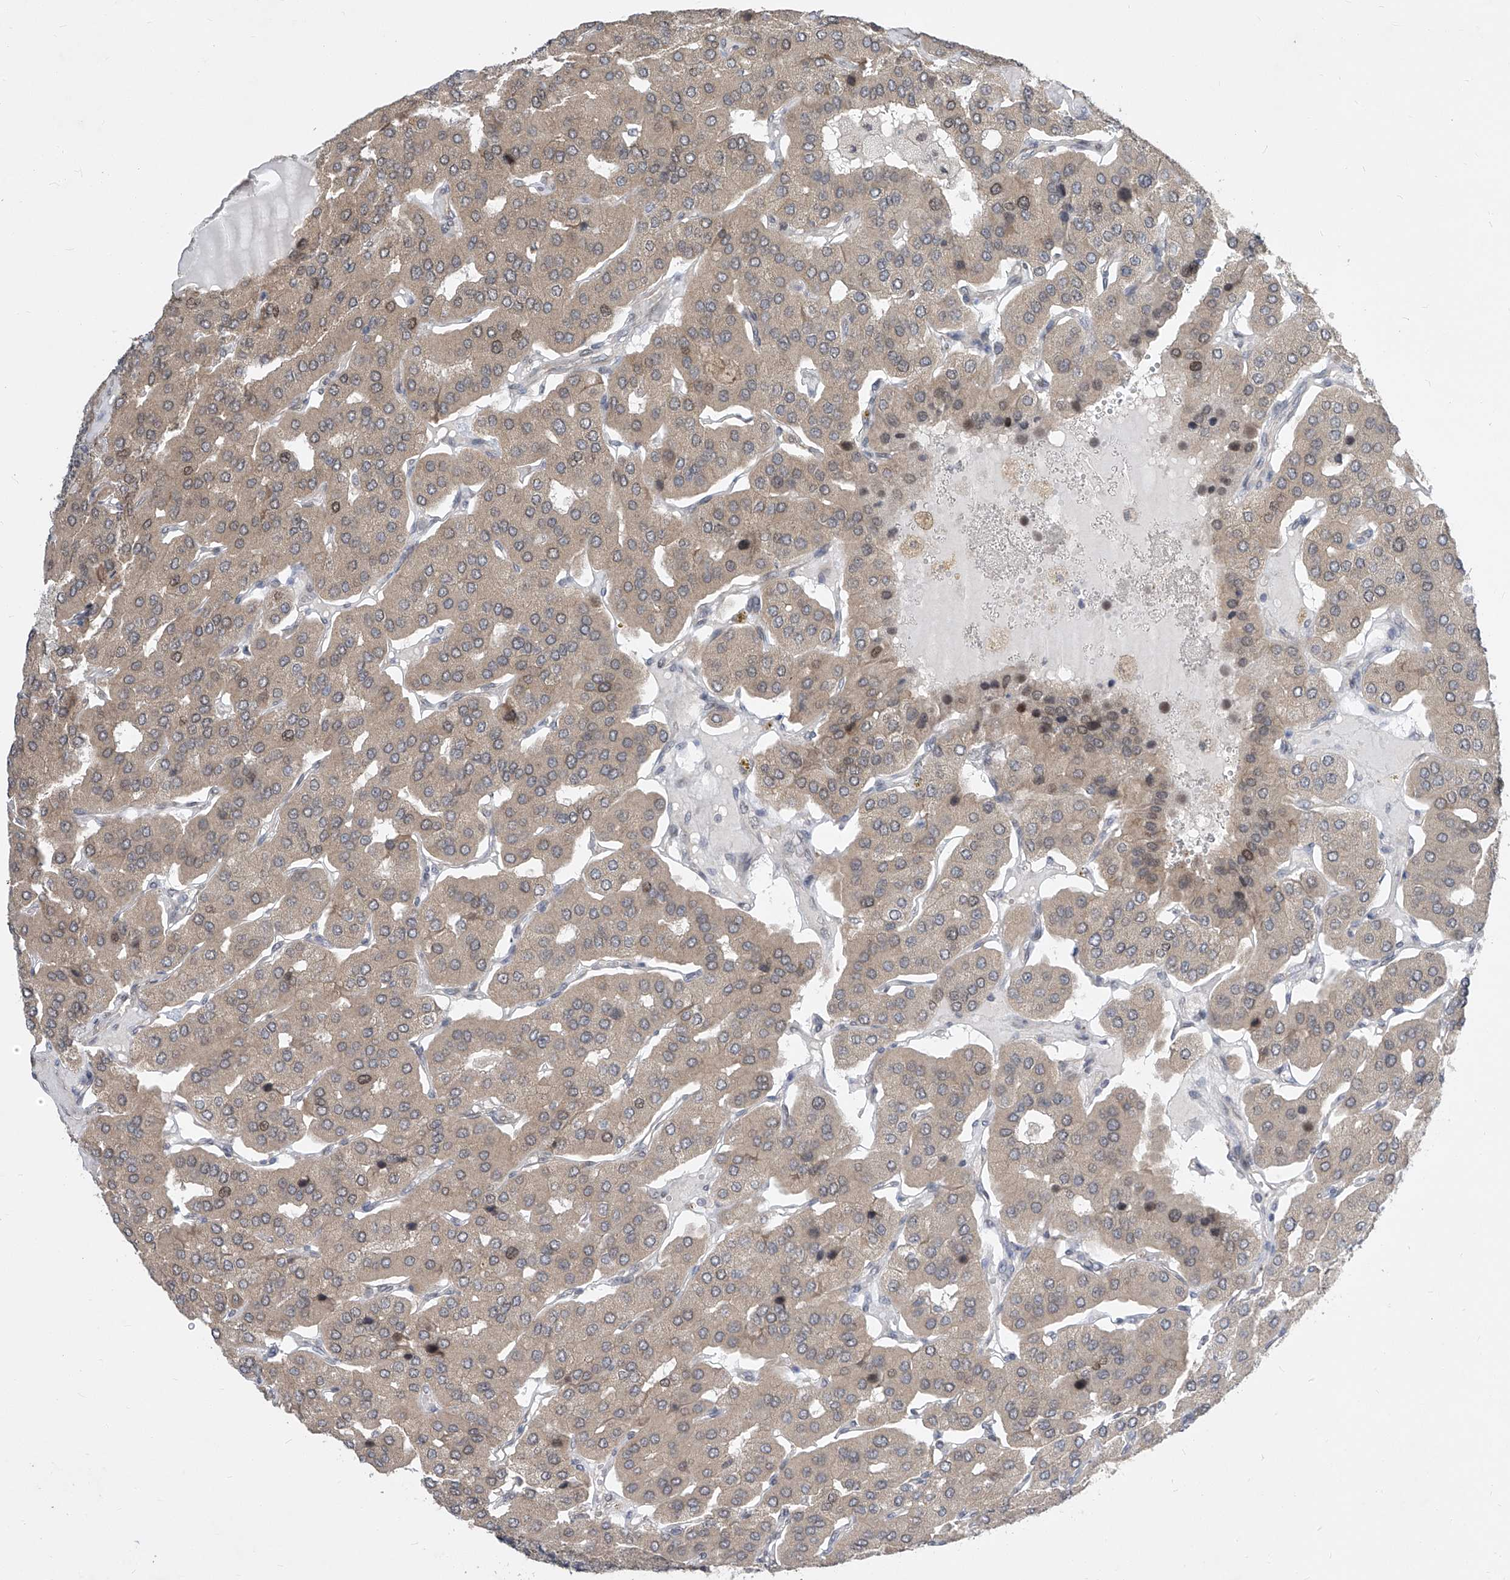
{"staining": {"intensity": "moderate", "quantity": ">75%", "location": "cytoplasmic/membranous"}, "tissue": "parathyroid gland", "cell_type": "Glandular cells", "image_type": "normal", "snomed": [{"axis": "morphology", "description": "Normal tissue, NOS"}, {"axis": "morphology", "description": "Adenoma, NOS"}, {"axis": "topography", "description": "Parathyroid gland"}], "caption": "This is a photomicrograph of immunohistochemistry staining of unremarkable parathyroid gland, which shows moderate expression in the cytoplasmic/membranous of glandular cells.", "gene": "CETN1", "patient": {"sex": "female", "age": 86}}